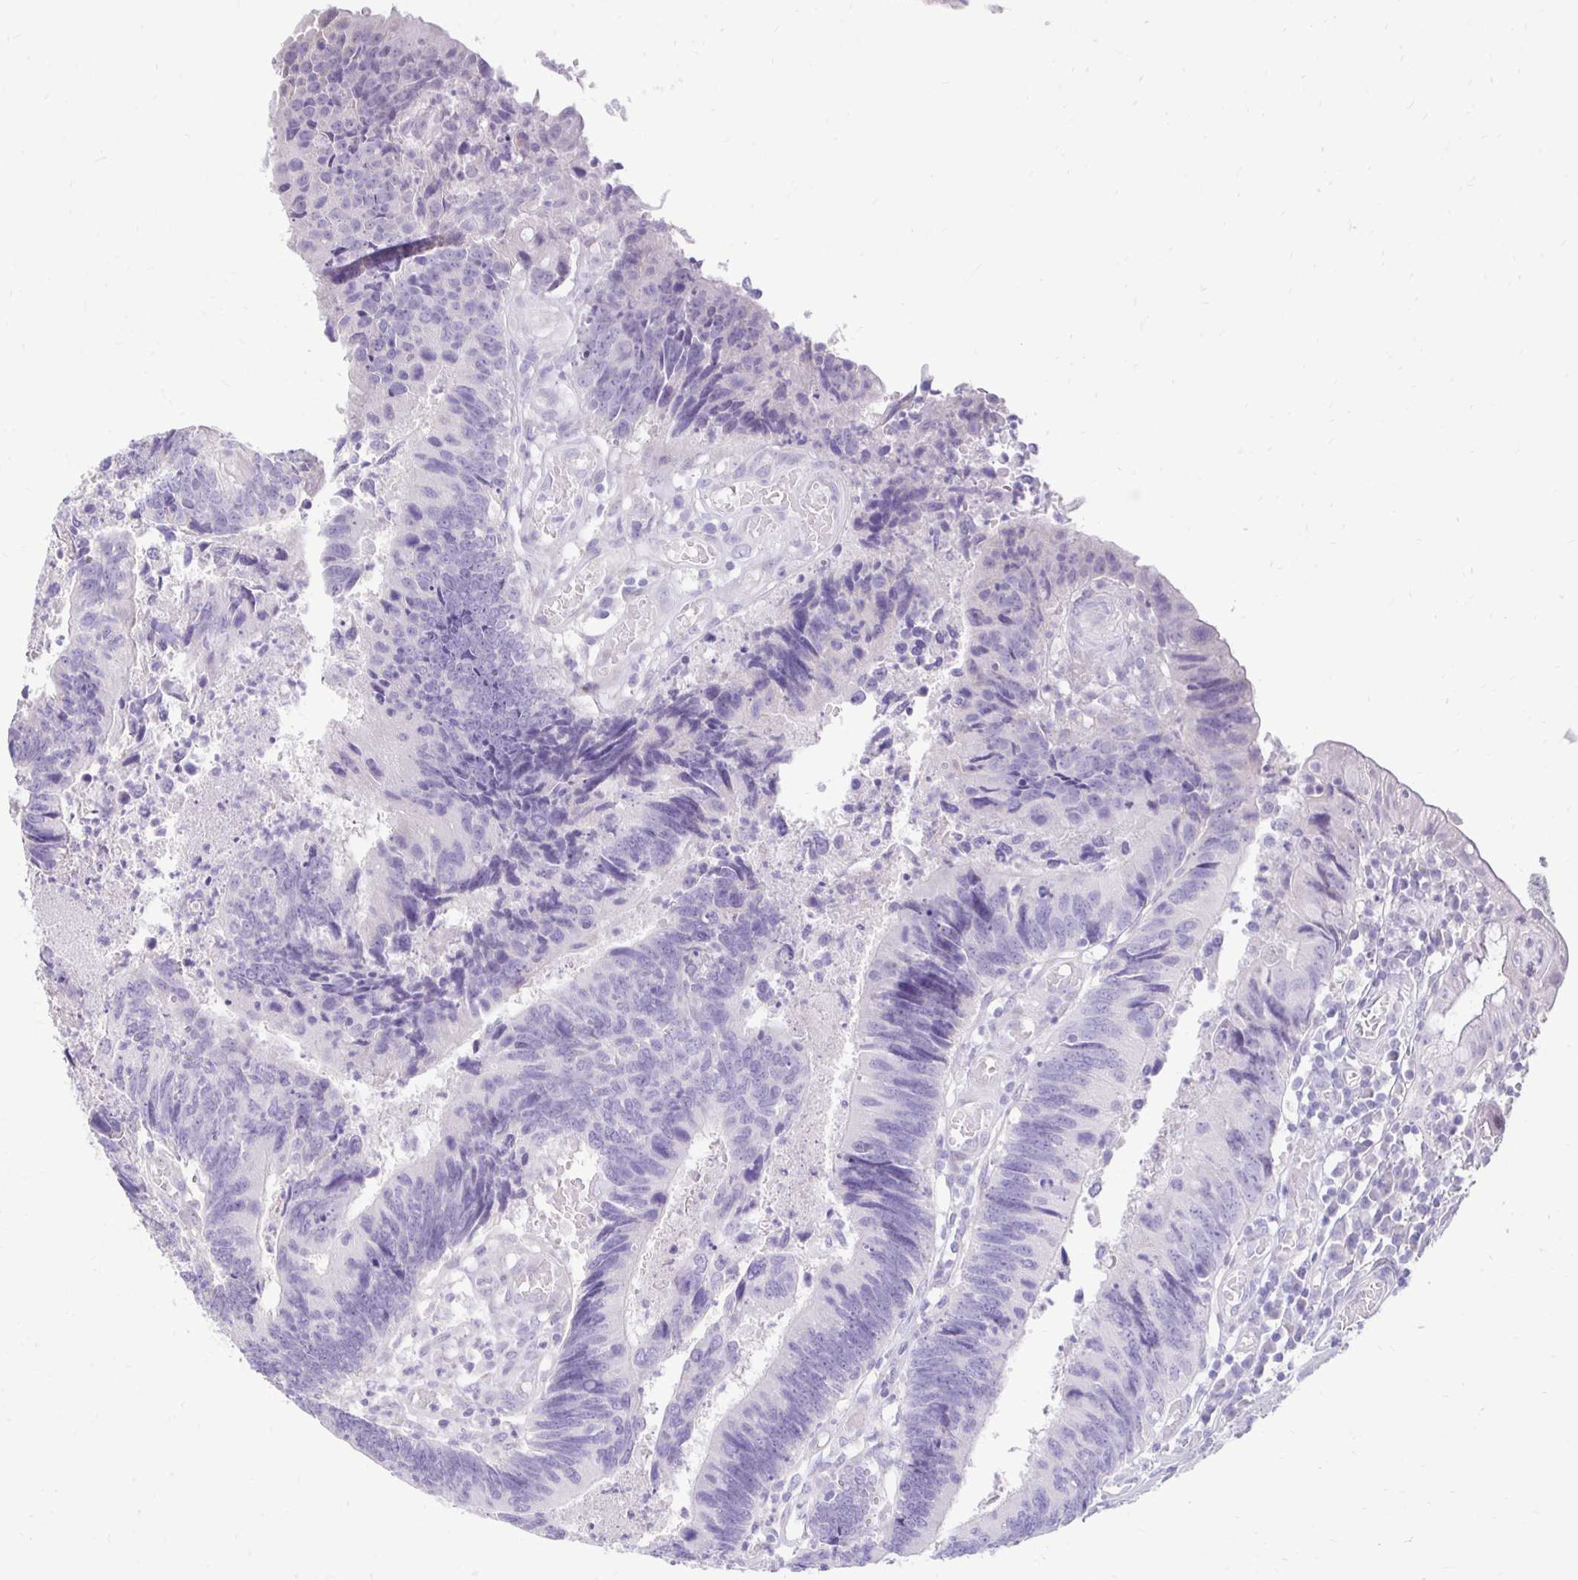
{"staining": {"intensity": "negative", "quantity": "none", "location": "none"}, "tissue": "colorectal cancer", "cell_type": "Tumor cells", "image_type": "cancer", "snomed": [{"axis": "morphology", "description": "Adenocarcinoma, NOS"}, {"axis": "topography", "description": "Colon"}], "caption": "Adenocarcinoma (colorectal) was stained to show a protein in brown. There is no significant staining in tumor cells.", "gene": "GAS2", "patient": {"sex": "female", "age": 67}}